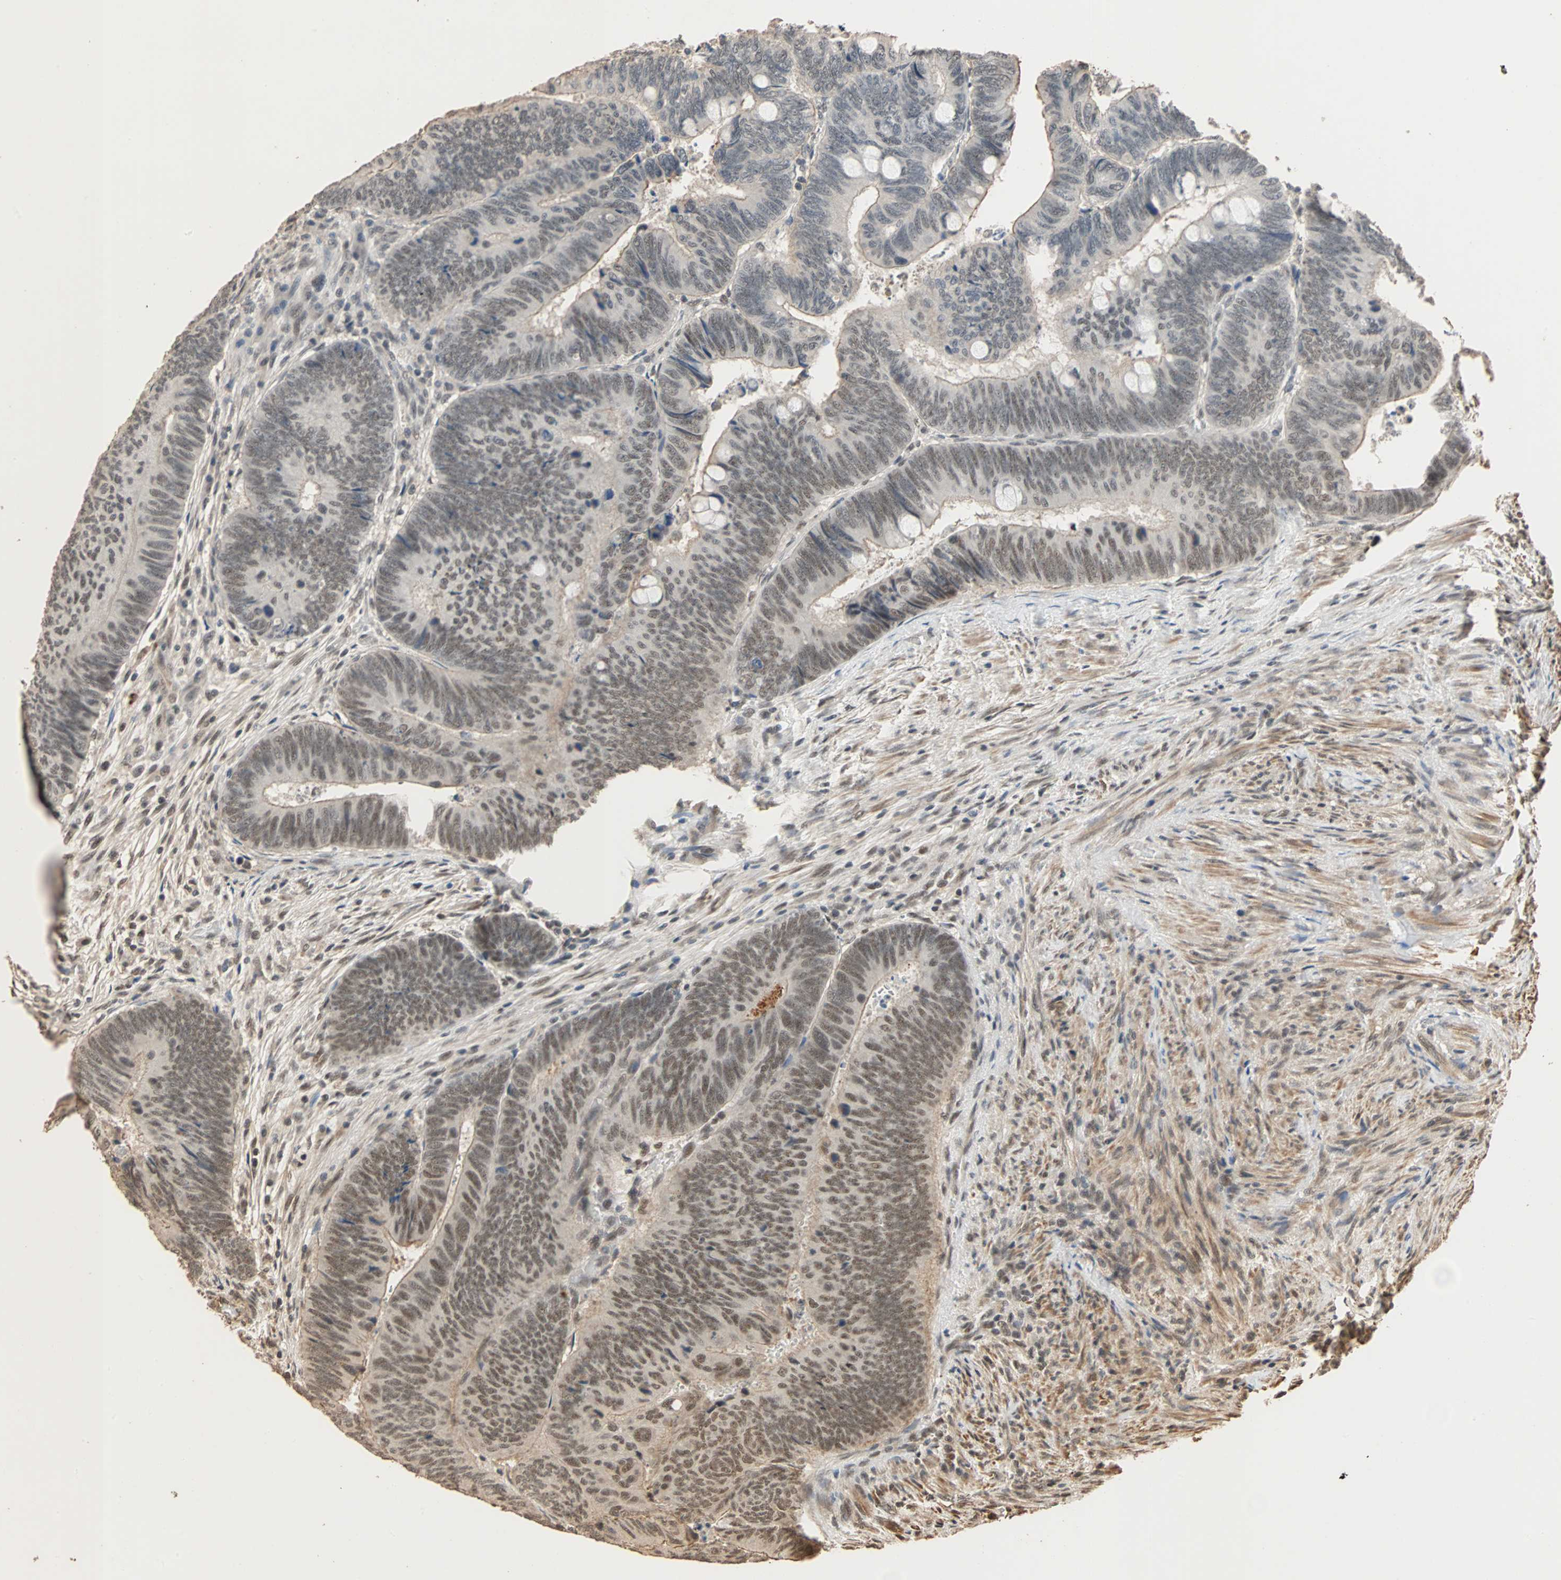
{"staining": {"intensity": "moderate", "quantity": "25%-75%", "location": "nuclear"}, "tissue": "colorectal cancer", "cell_type": "Tumor cells", "image_type": "cancer", "snomed": [{"axis": "morphology", "description": "Normal tissue, NOS"}, {"axis": "morphology", "description": "Adenocarcinoma, NOS"}, {"axis": "topography", "description": "Rectum"}, {"axis": "topography", "description": "Peripheral nerve tissue"}], "caption": "Adenocarcinoma (colorectal) stained for a protein shows moderate nuclear positivity in tumor cells. Nuclei are stained in blue.", "gene": "CDC5L", "patient": {"sex": "male", "age": 92}}